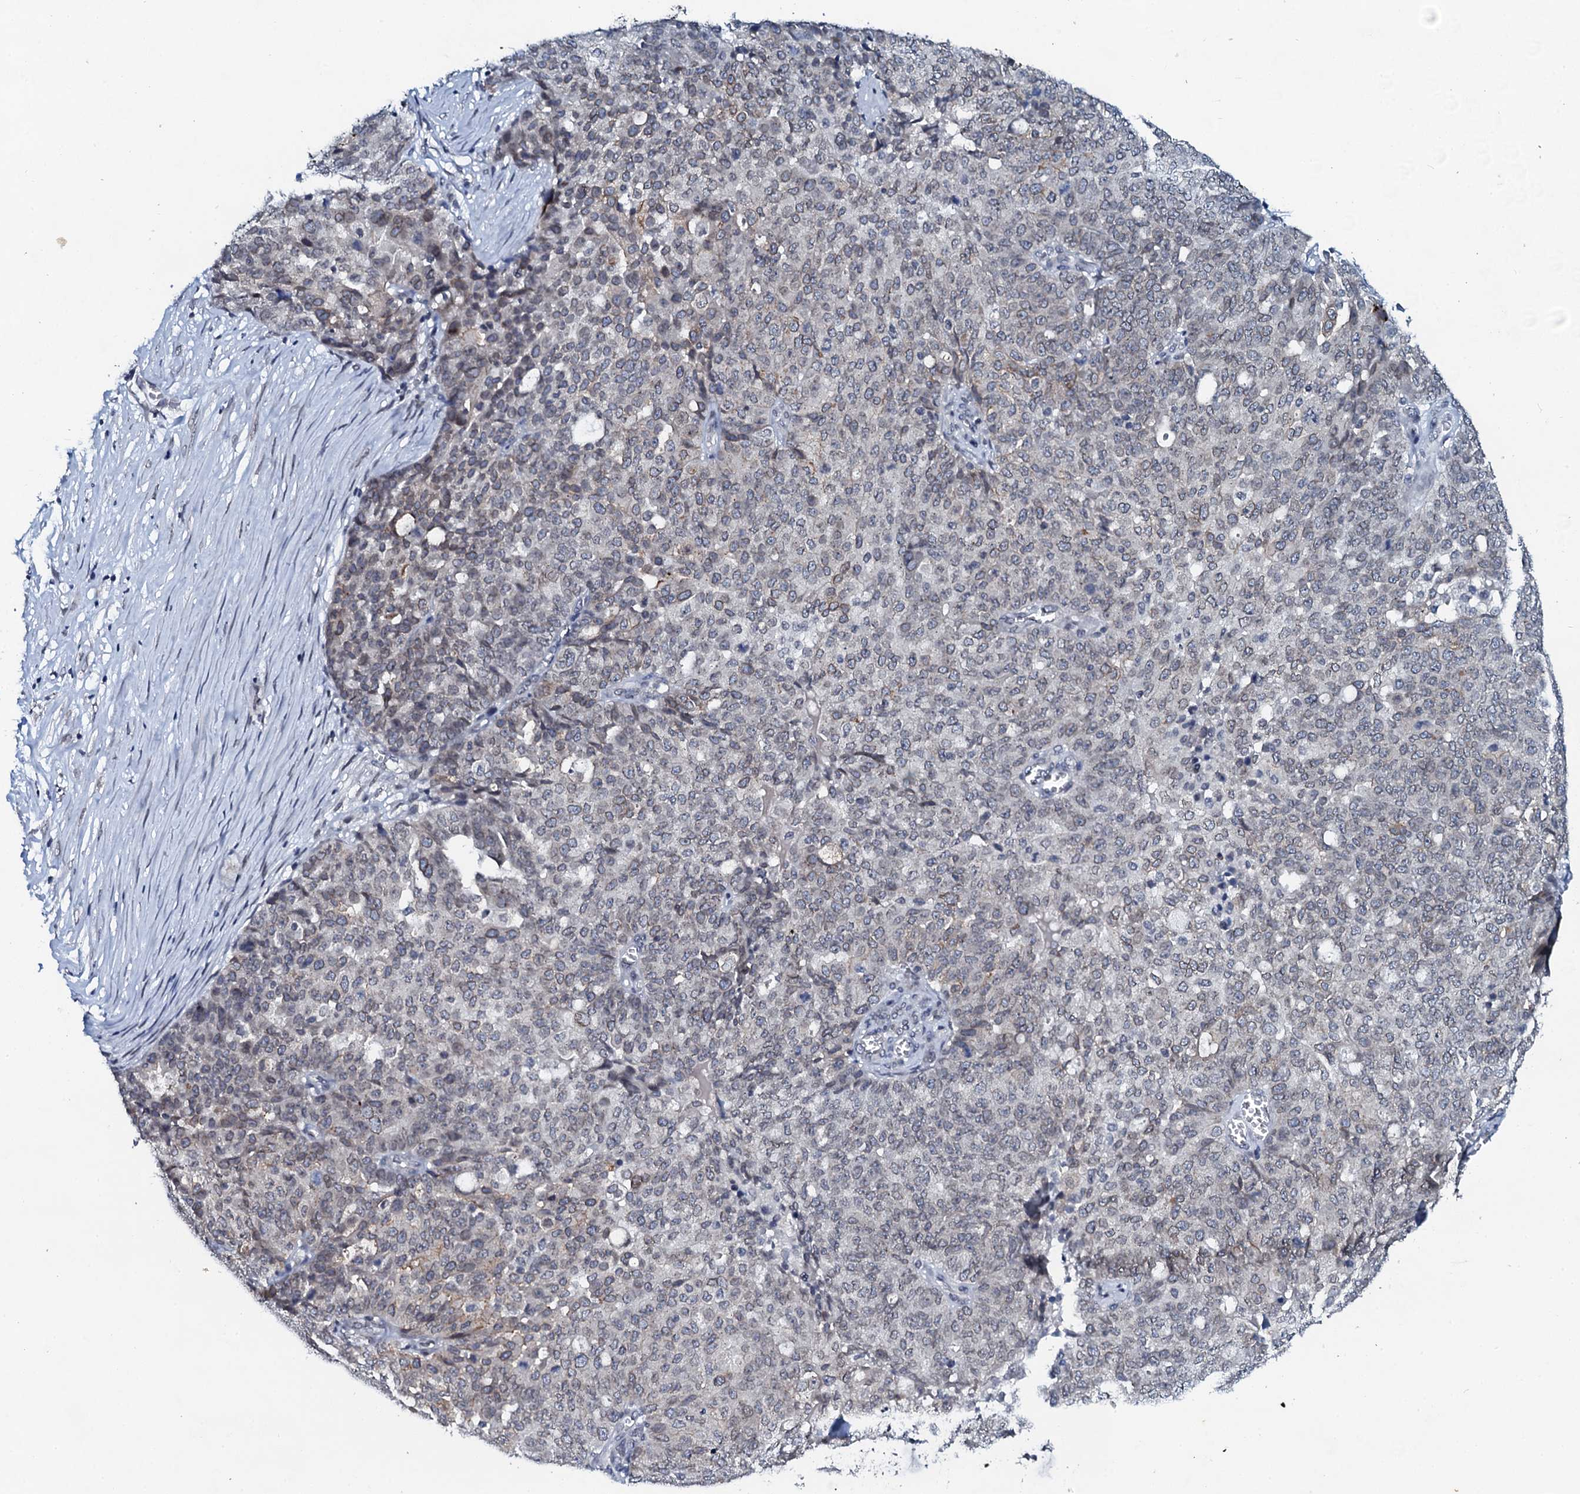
{"staining": {"intensity": "weak", "quantity": "<25%", "location": "cytoplasmic/membranous"}, "tissue": "ovarian cancer", "cell_type": "Tumor cells", "image_type": "cancer", "snomed": [{"axis": "morphology", "description": "Cystadenocarcinoma, serous, NOS"}, {"axis": "topography", "description": "Soft tissue"}, {"axis": "topography", "description": "Ovary"}], "caption": "This image is of ovarian cancer stained with IHC to label a protein in brown with the nuclei are counter-stained blue. There is no expression in tumor cells. (DAB (3,3'-diaminobenzidine) immunohistochemistry, high magnification).", "gene": "SNTA1", "patient": {"sex": "female", "age": 57}}